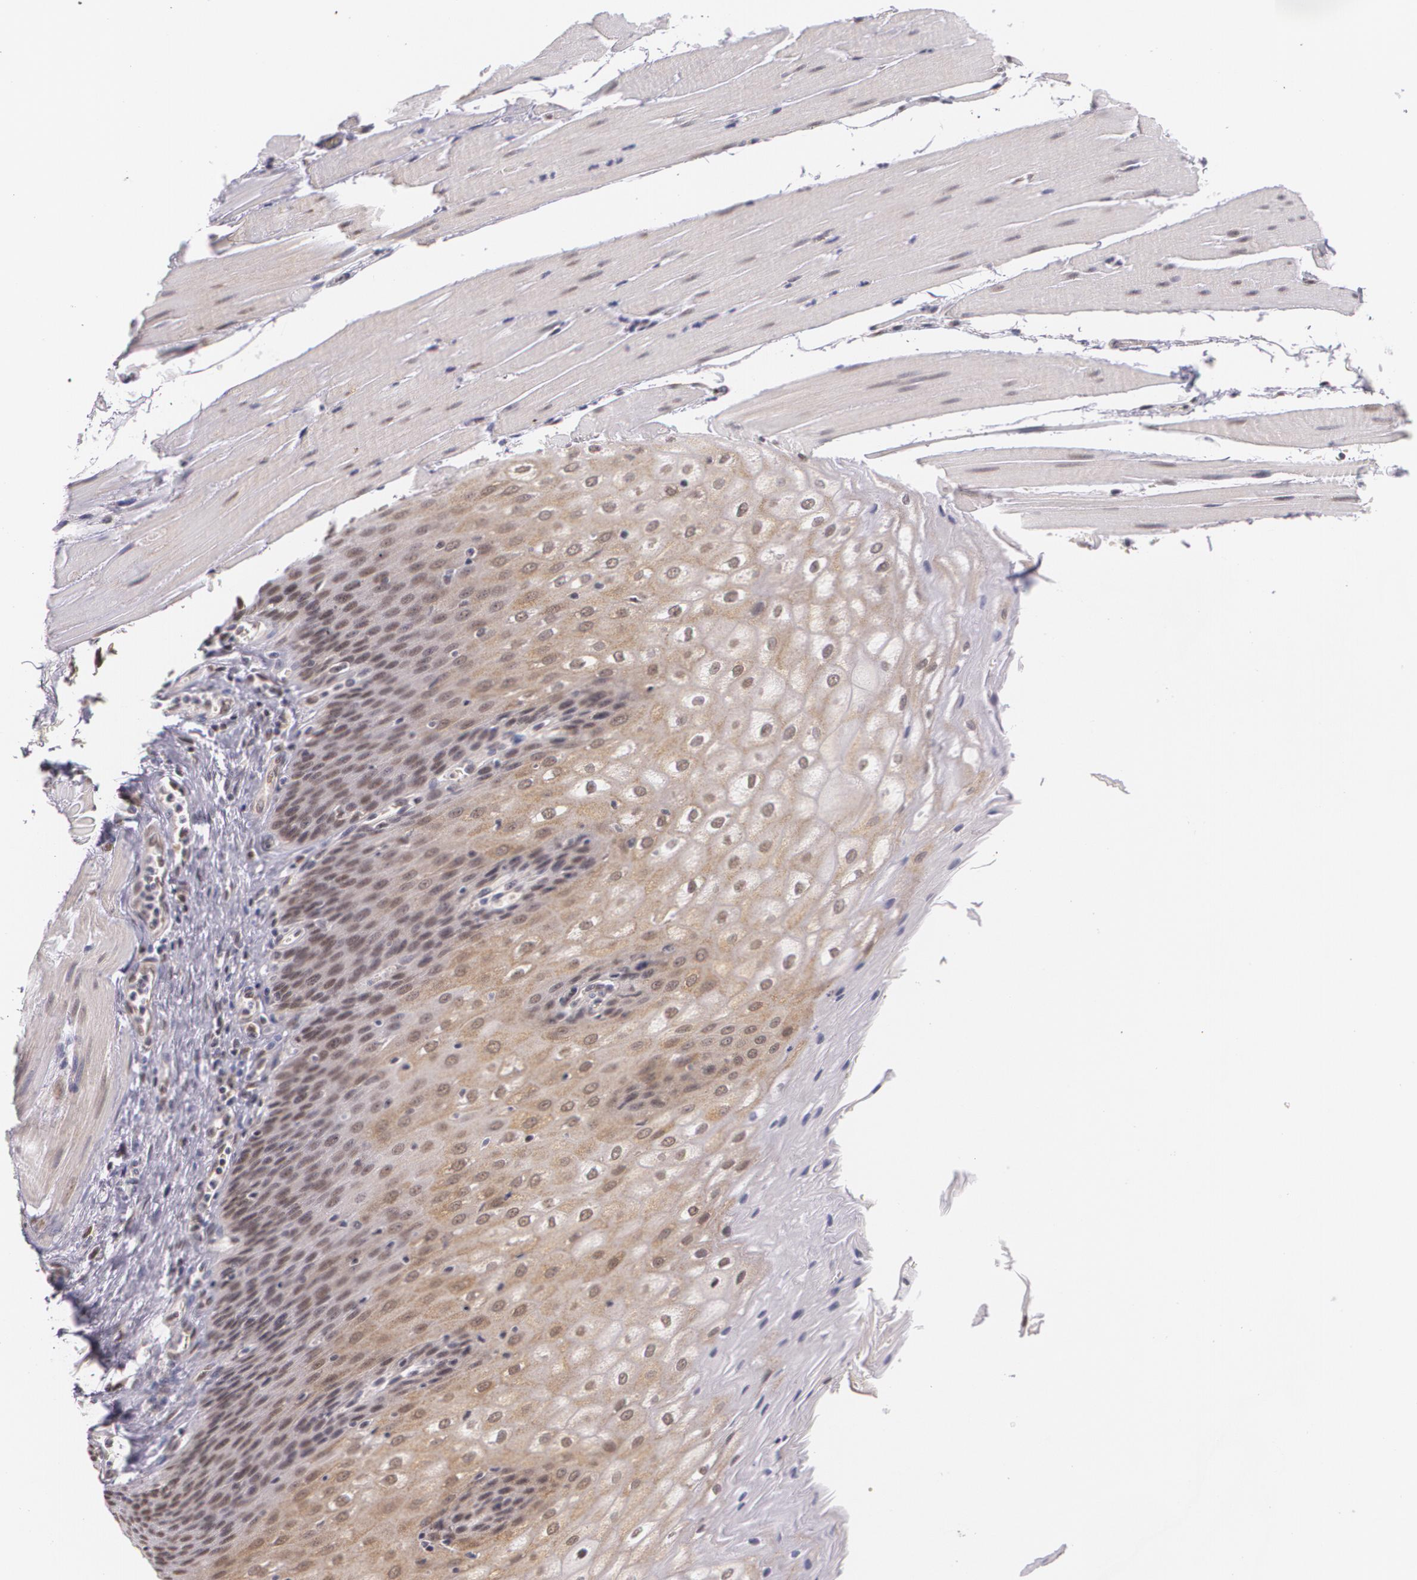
{"staining": {"intensity": "weak", "quantity": "25%-75%", "location": "nuclear"}, "tissue": "esophagus", "cell_type": "Squamous epithelial cells", "image_type": "normal", "snomed": [{"axis": "morphology", "description": "Normal tissue, NOS"}, {"axis": "topography", "description": "Esophagus"}], "caption": "Immunohistochemical staining of unremarkable esophagus exhibits 25%-75% levels of weak nuclear protein positivity in about 25%-75% of squamous epithelial cells.", "gene": "ALX1", "patient": {"sex": "female", "age": 61}}